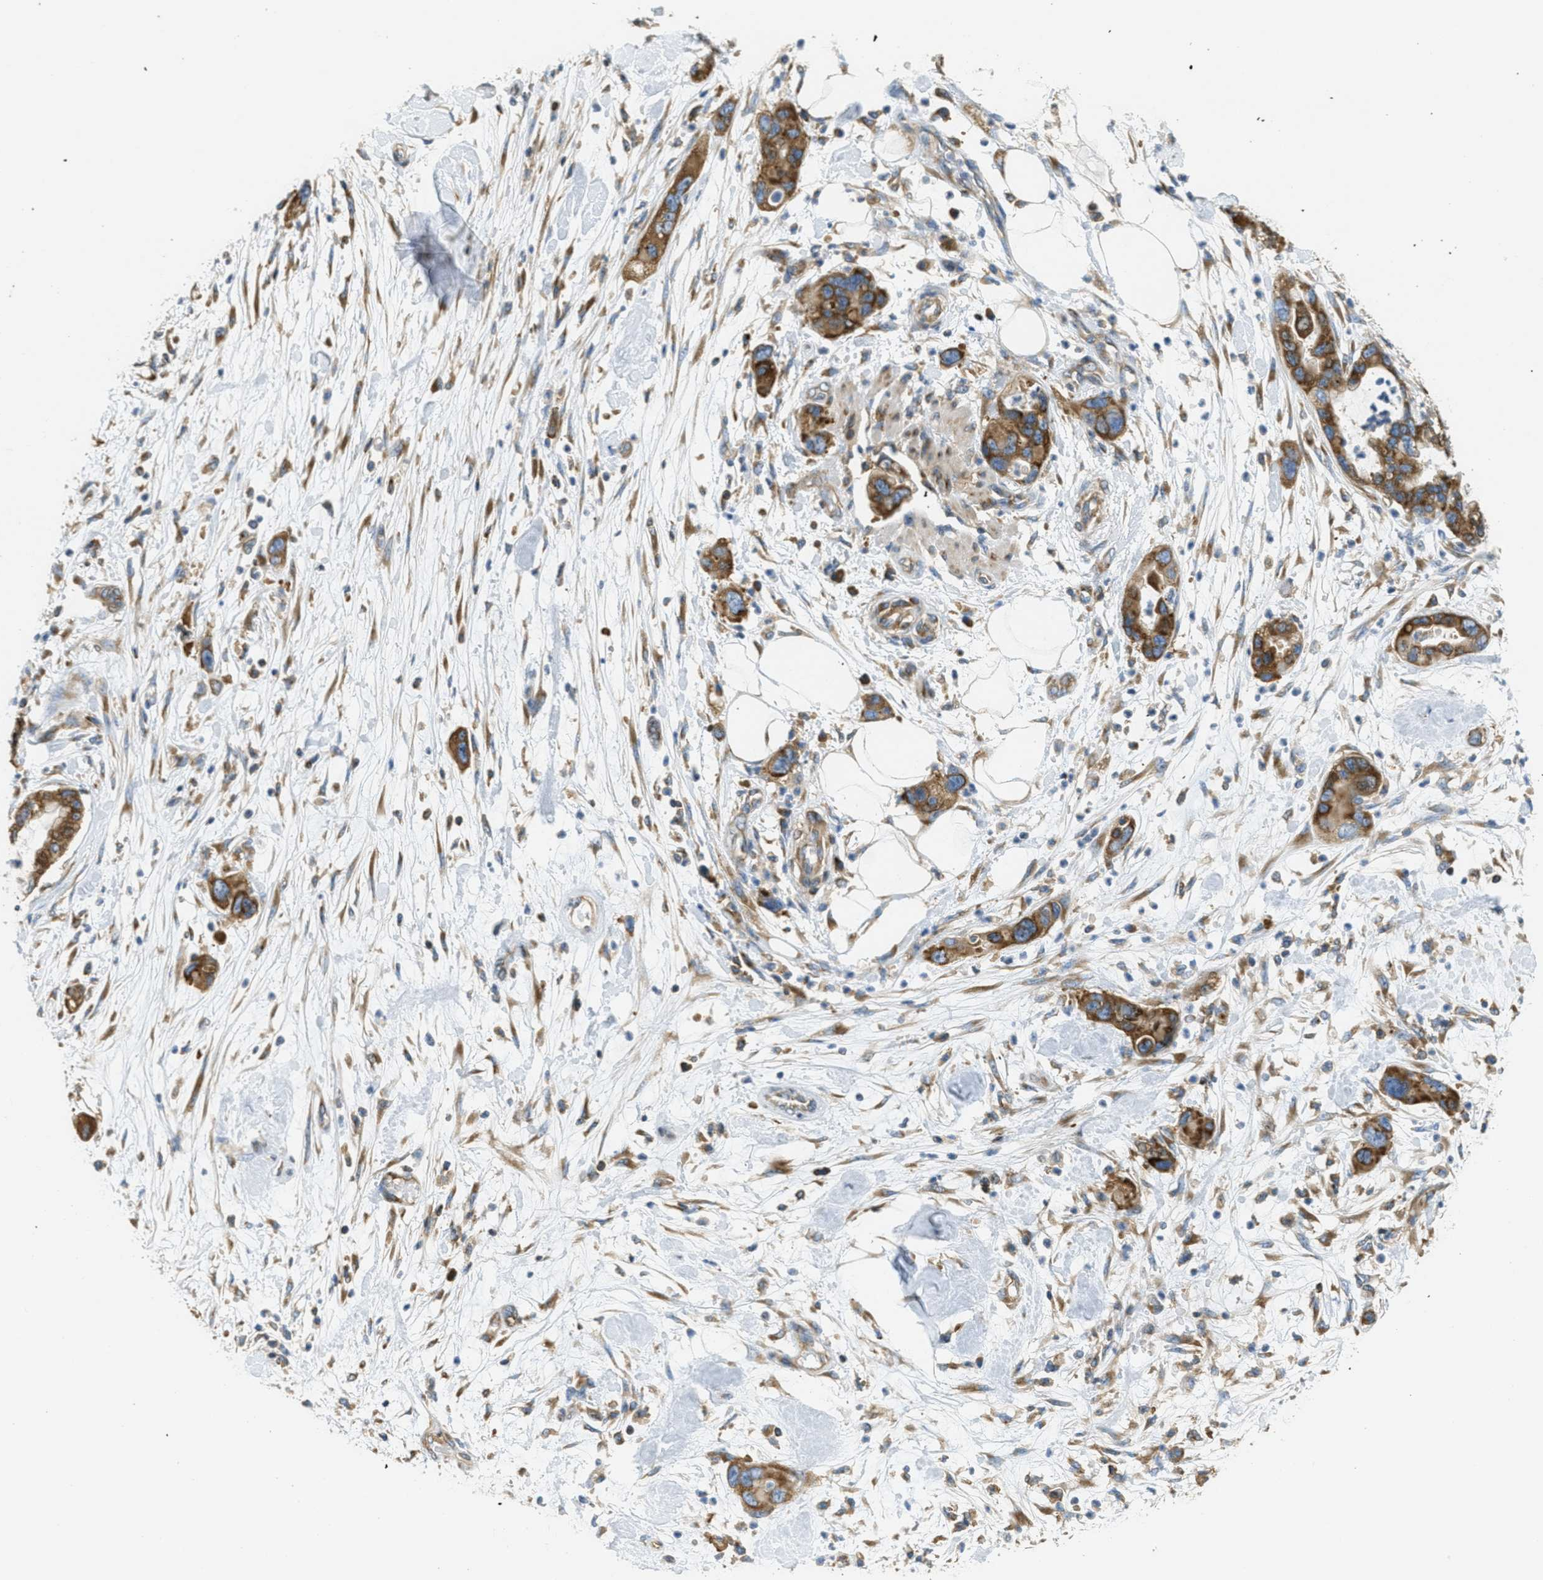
{"staining": {"intensity": "moderate", "quantity": ">75%", "location": "cytoplasmic/membranous"}, "tissue": "pancreatic cancer", "cell_type": "Tumor cells", "image_type": "cancer", "snomed": [{"axis": "morphology", "description": "Normal tissue, NOS"}, {"axis": "morphology", "description": "Adenocarcinoma, NOS"}, {"axis": "topography", "description": "Pancreas"}], "caption": "IHC photomicrograph of pancreatic cancer (adenocarcinoma) stained for a protein (brown), which shows medium levels of moderate cytoplasmic/membranous expression in about >75% of tumor cells.", "gene": "ABCF1", "patient": {"sex": "female", "age": 71}}